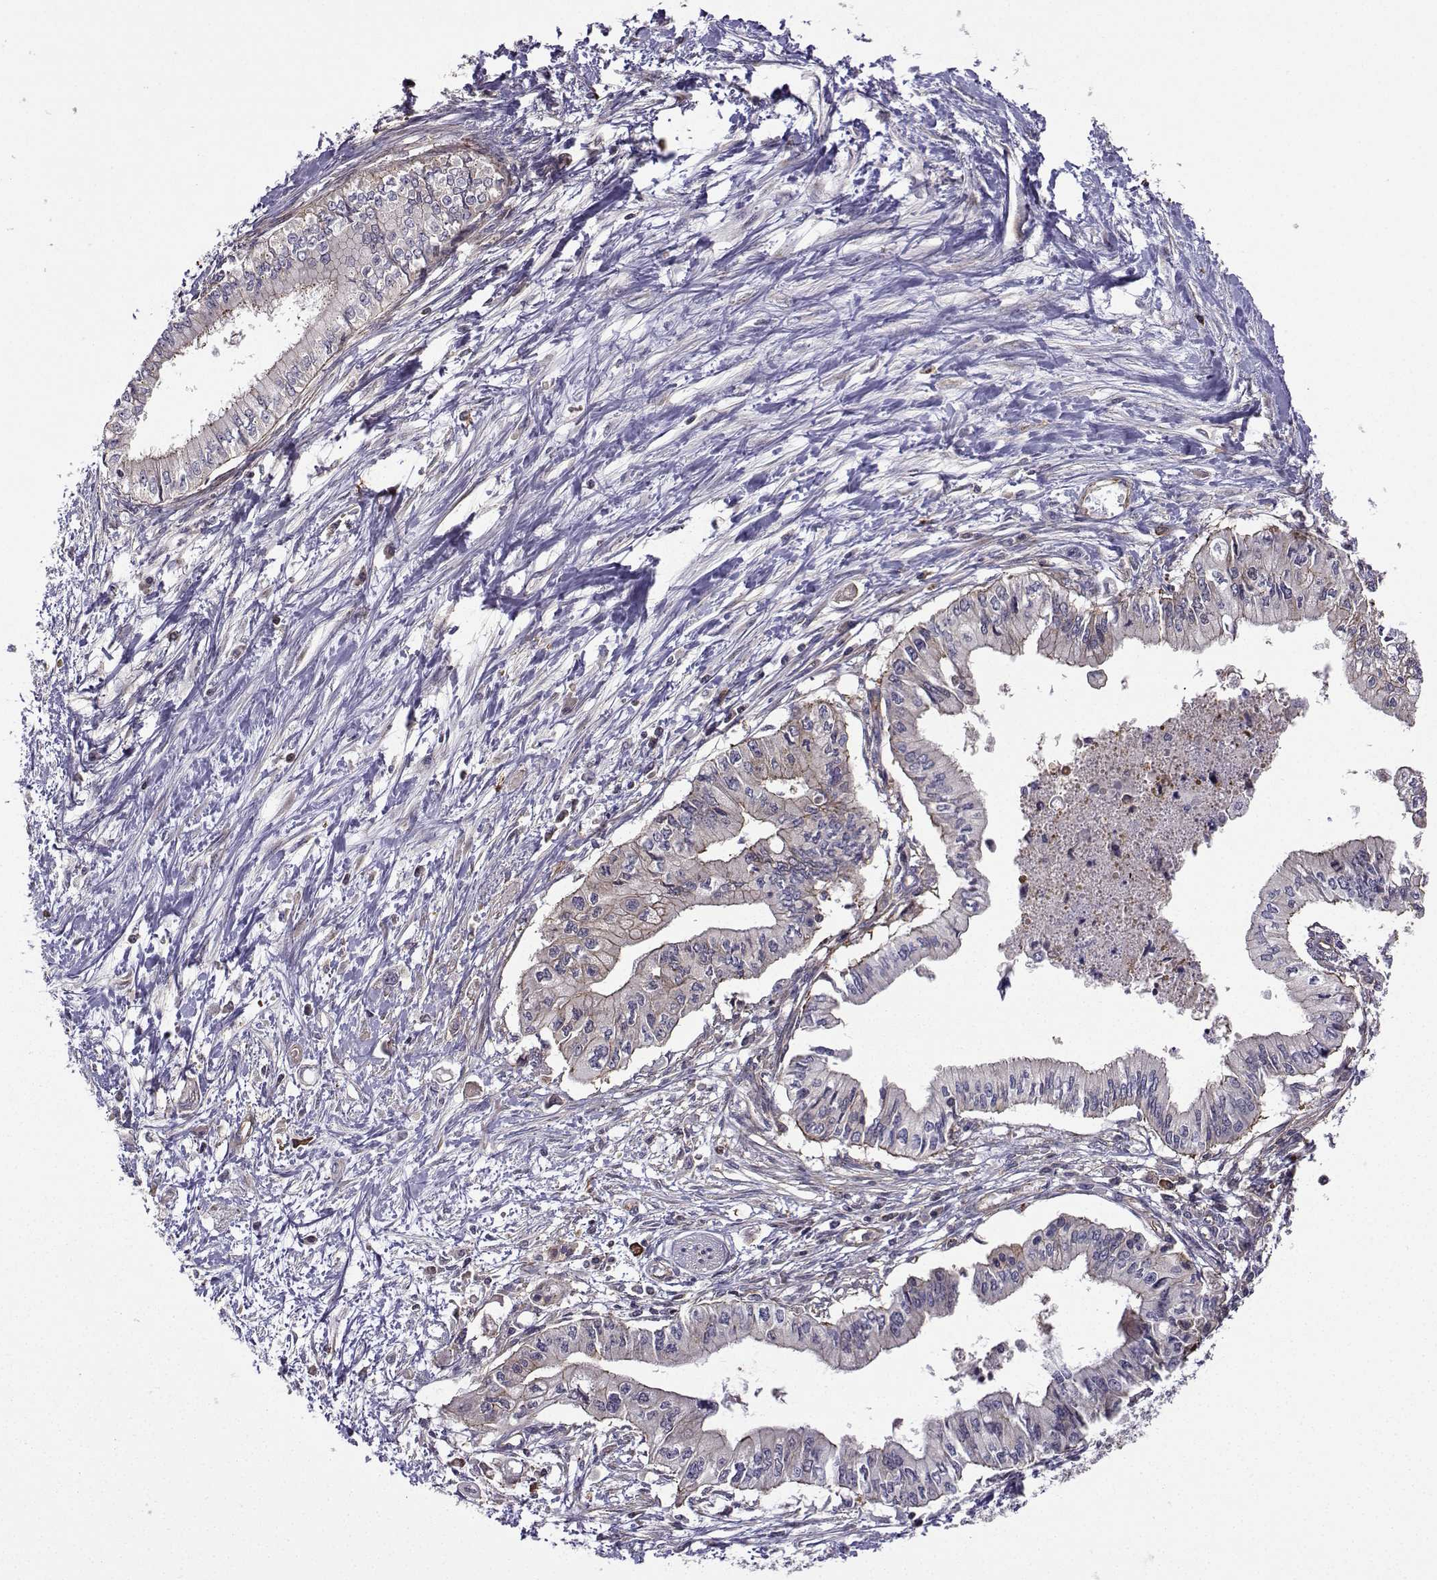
{"staining": {"intensity": "moderate", "quantity": "<25%", "location": "cytoplasmic/membranous"}, "tissue": "pancreatic cancer", "cell_type": "Tumor cells", "image_type": "cancer", "snomed": [{"axis": "morphology", "description": "Adenocarcinoma, NOS"}, {"axis": "topography", "description": "Pancreas"}], "caption": "Moderate cytoplasmic/membranous protein positivity is identified in about <25% of tumor cells in pancreatic cancer (adenocarcinoma).", "gene": "ITGB8", "patient": {"sex": "female", "age": 61}}